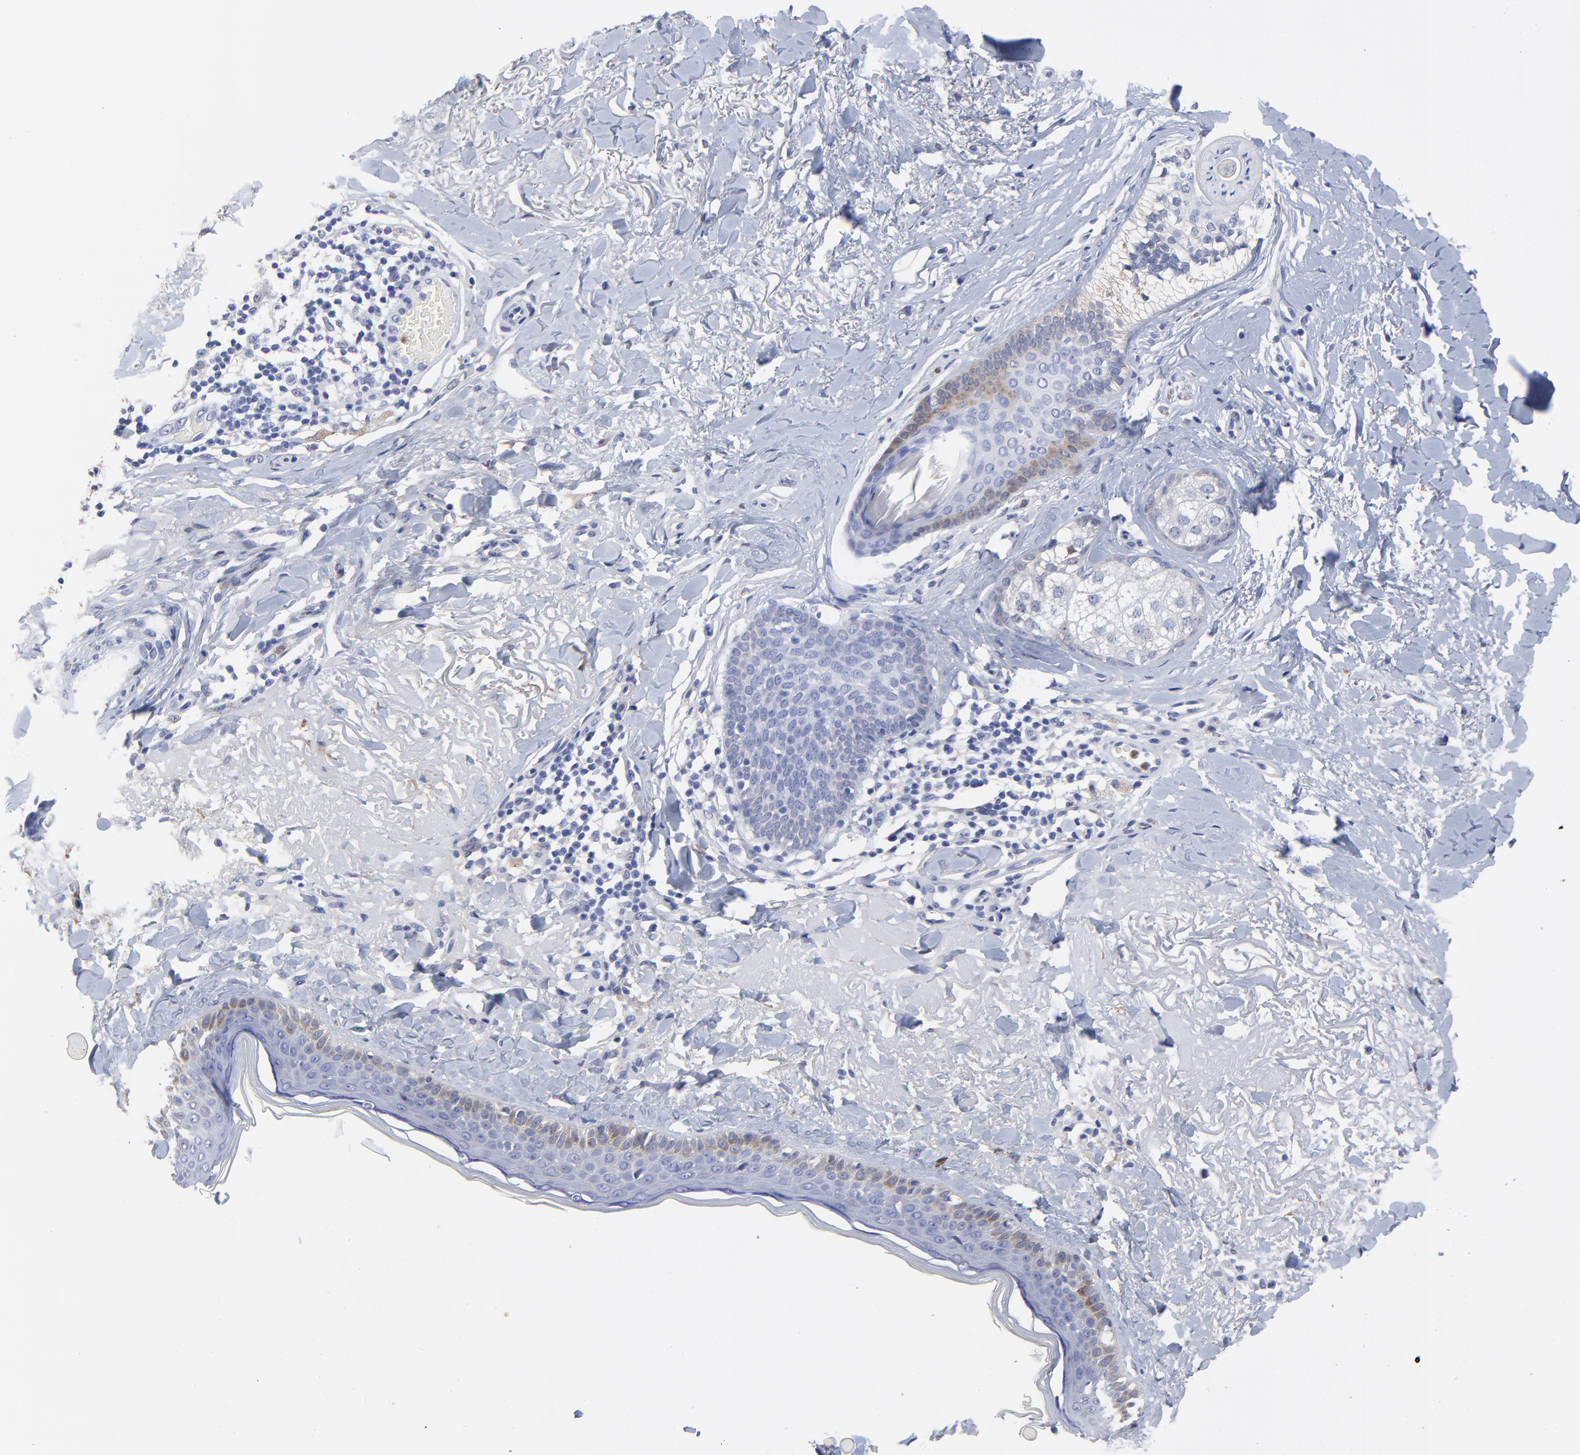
{"staining": {"intensity": "moderate", "quantity": "<25%", "location": "cytoplasmic/membranous,nuclear"}, "tissue": "skin cancer", "cell_type": "Tumor cells", "image_type": "cancer", "snomed": [{"axis": "morphology", "description": "Normal tissue, NOS"}, {"axis": "morphology", "description": "Basal cell carcinoma"}, {"axis": "topography", "description": "Skin"}], "caption": "Immunohistochemical staining of skin cancer (basal cell carcinoma) shows low levels of moderate cytoplasmic/membranous and nuclear positivity in about <25% of tumor cells.", "gene": "SMARCA1", "patient": {"sex": "female", "age": 70}}